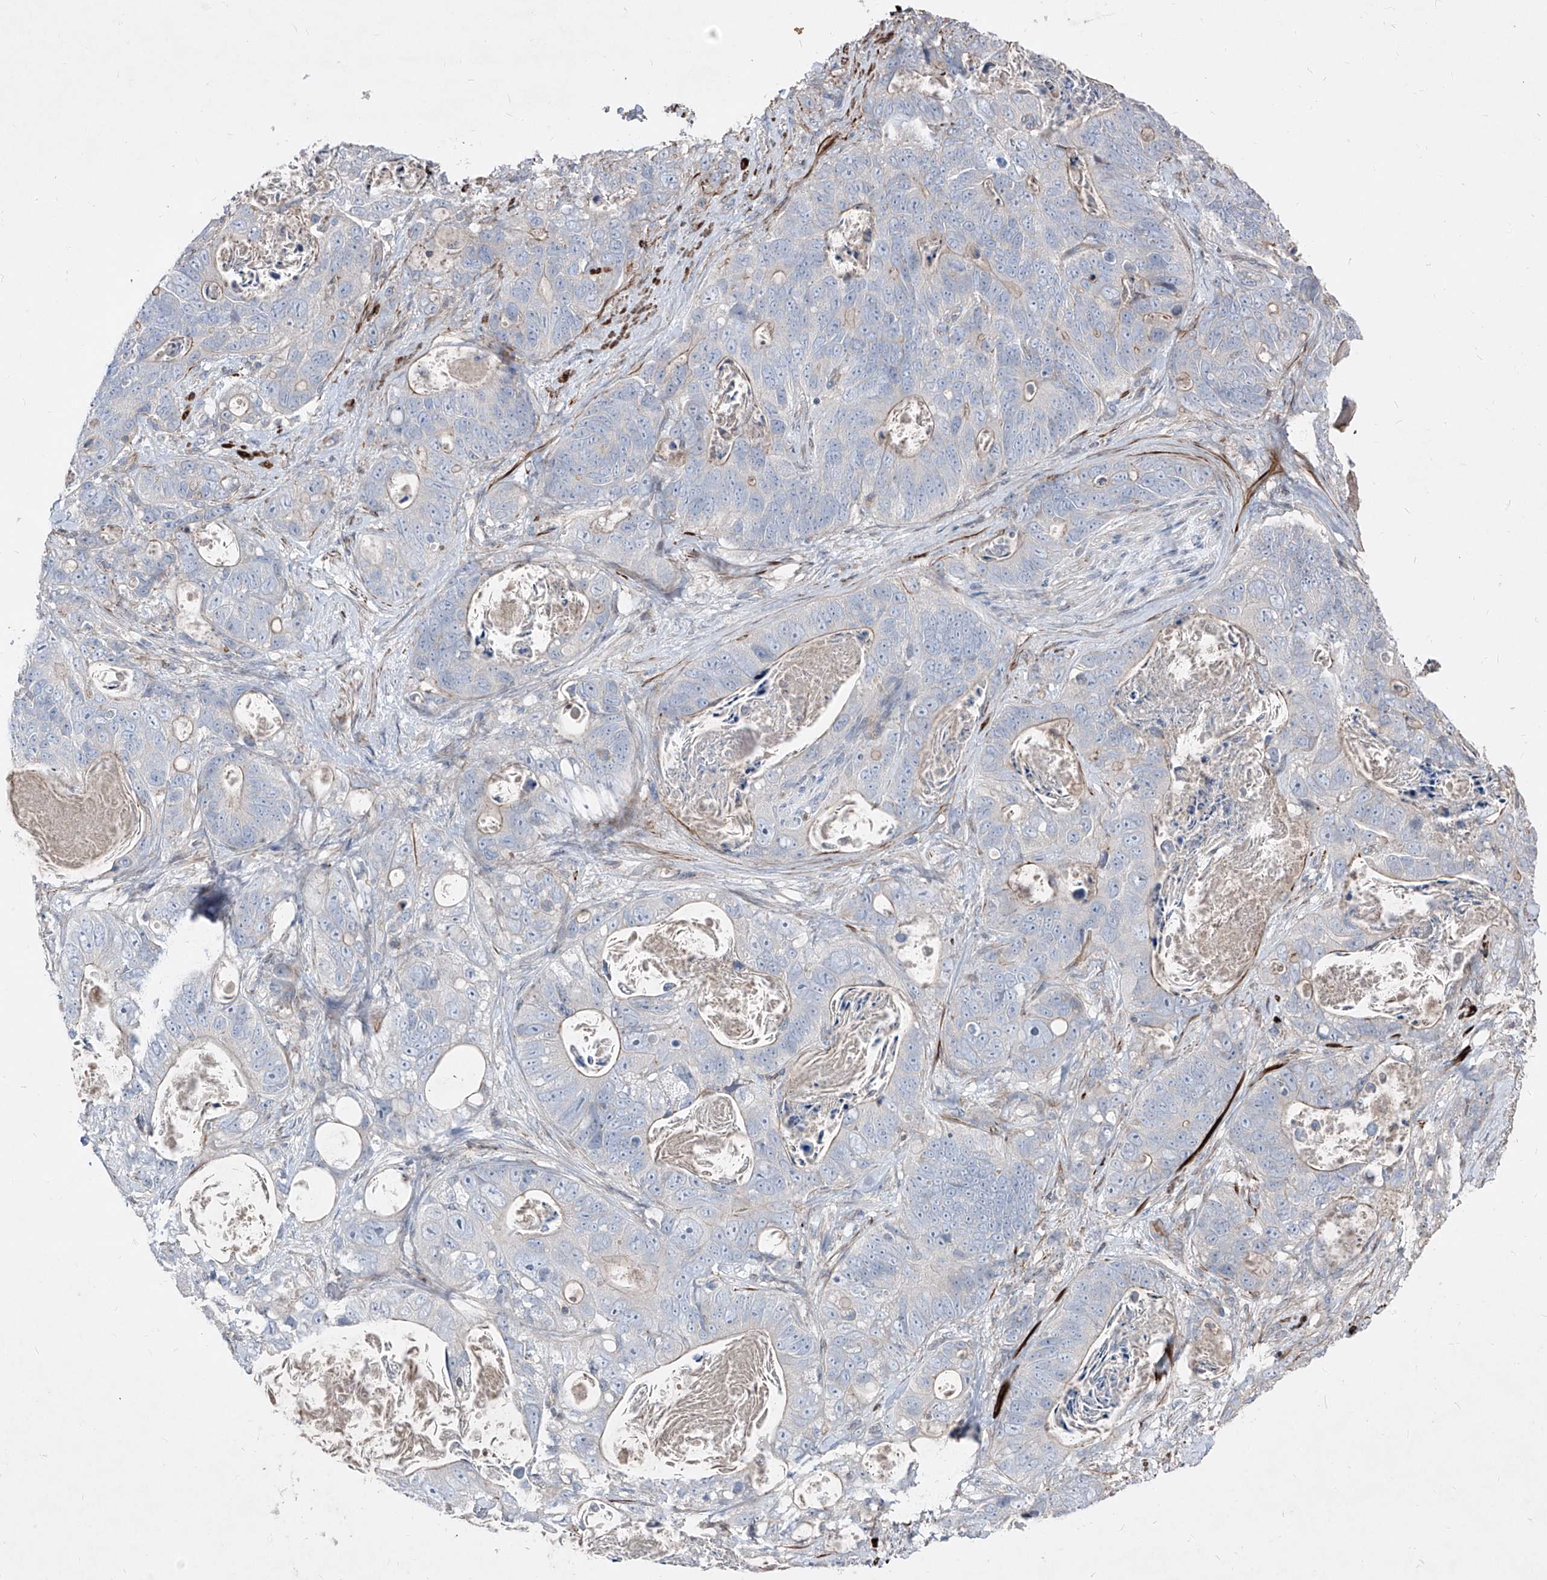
{"staining": {"intensity": "negative", "quantity": "none", "location": "none"}, "tissue": "stomach cancer", "cell_type": "Tumor cells", "image_type": "cancer", "snomed": [{"axis": "morphology", "description": "Normal tissue, NOS"}, {"axis": "morphology", "description": "Adenocarcinoma, NOS"}, {"axis": "topography", "description": "Stomach"}], "caption": "Tumor cells are negative for brown protein staining in adenocarcinoma (stomach). Brightfield microscopy of IHC stained with DAB (3,3'-diaminobenzidine) (brown) and hematoxylin (blue), captured at high magnification.", "gene": "UFD1", "patient": {"sex": "female", "age": 89}}